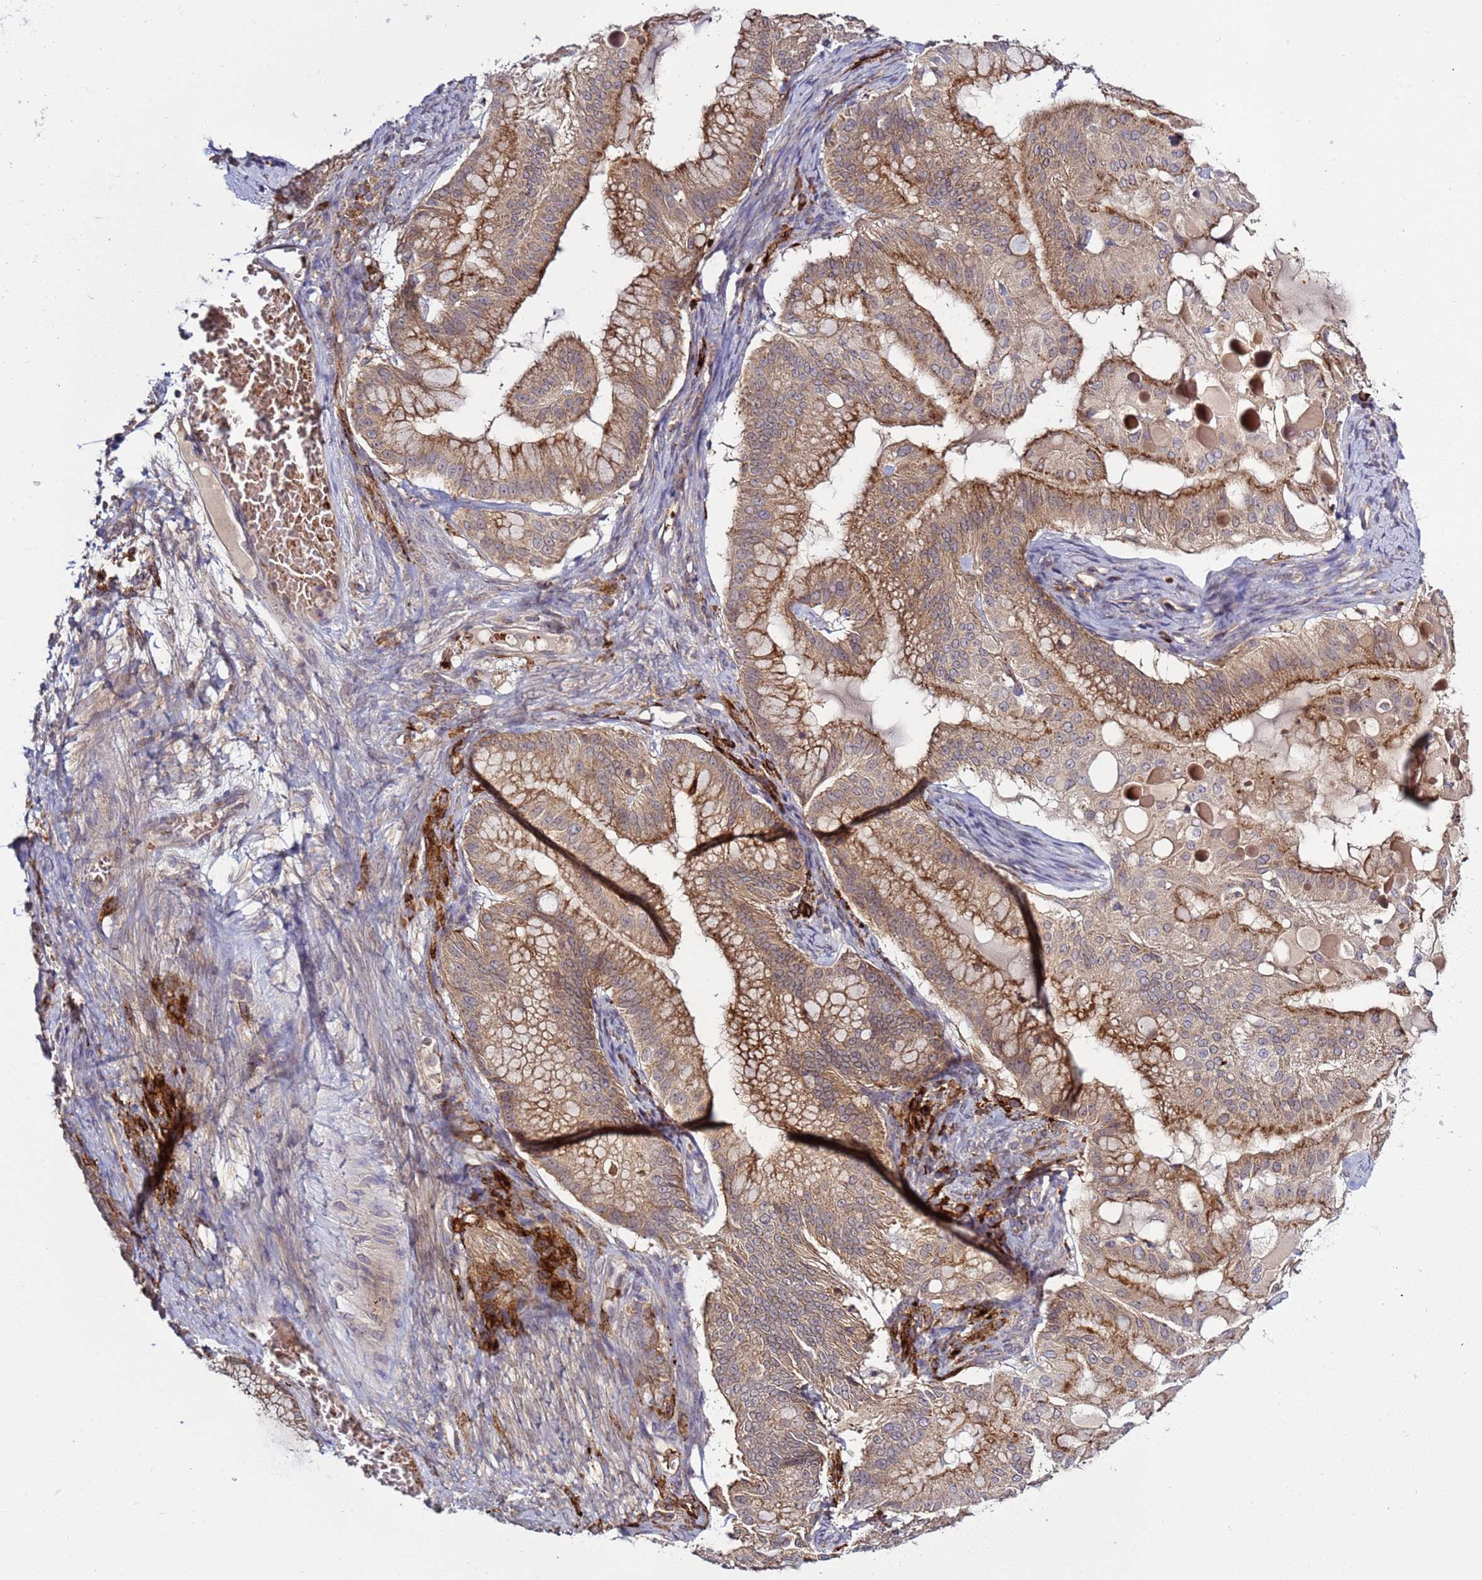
{"staining": {"intensity": "moderate", "quantity": ">75%", "location": "cytoplasmic/membranous"}, "tissue": "ovarian cancer", "cell_type": "Tumor cells", "image_type": "cancer", "snomed": [{"axis": "morphology", "description": "Cystadenocarcinoma, mucinous, NOS"}, {"axis": "topography", "description": "Ovary"}], "caption": "IHC of human ovarian mucinous cystadenocarcinoma exhibits medium levels of moderate cytoplasmic/membranous staining in approximately >75% of tumor cells.", "gene": "VPS36", "patient": {"sex": "female", "age": 61}}